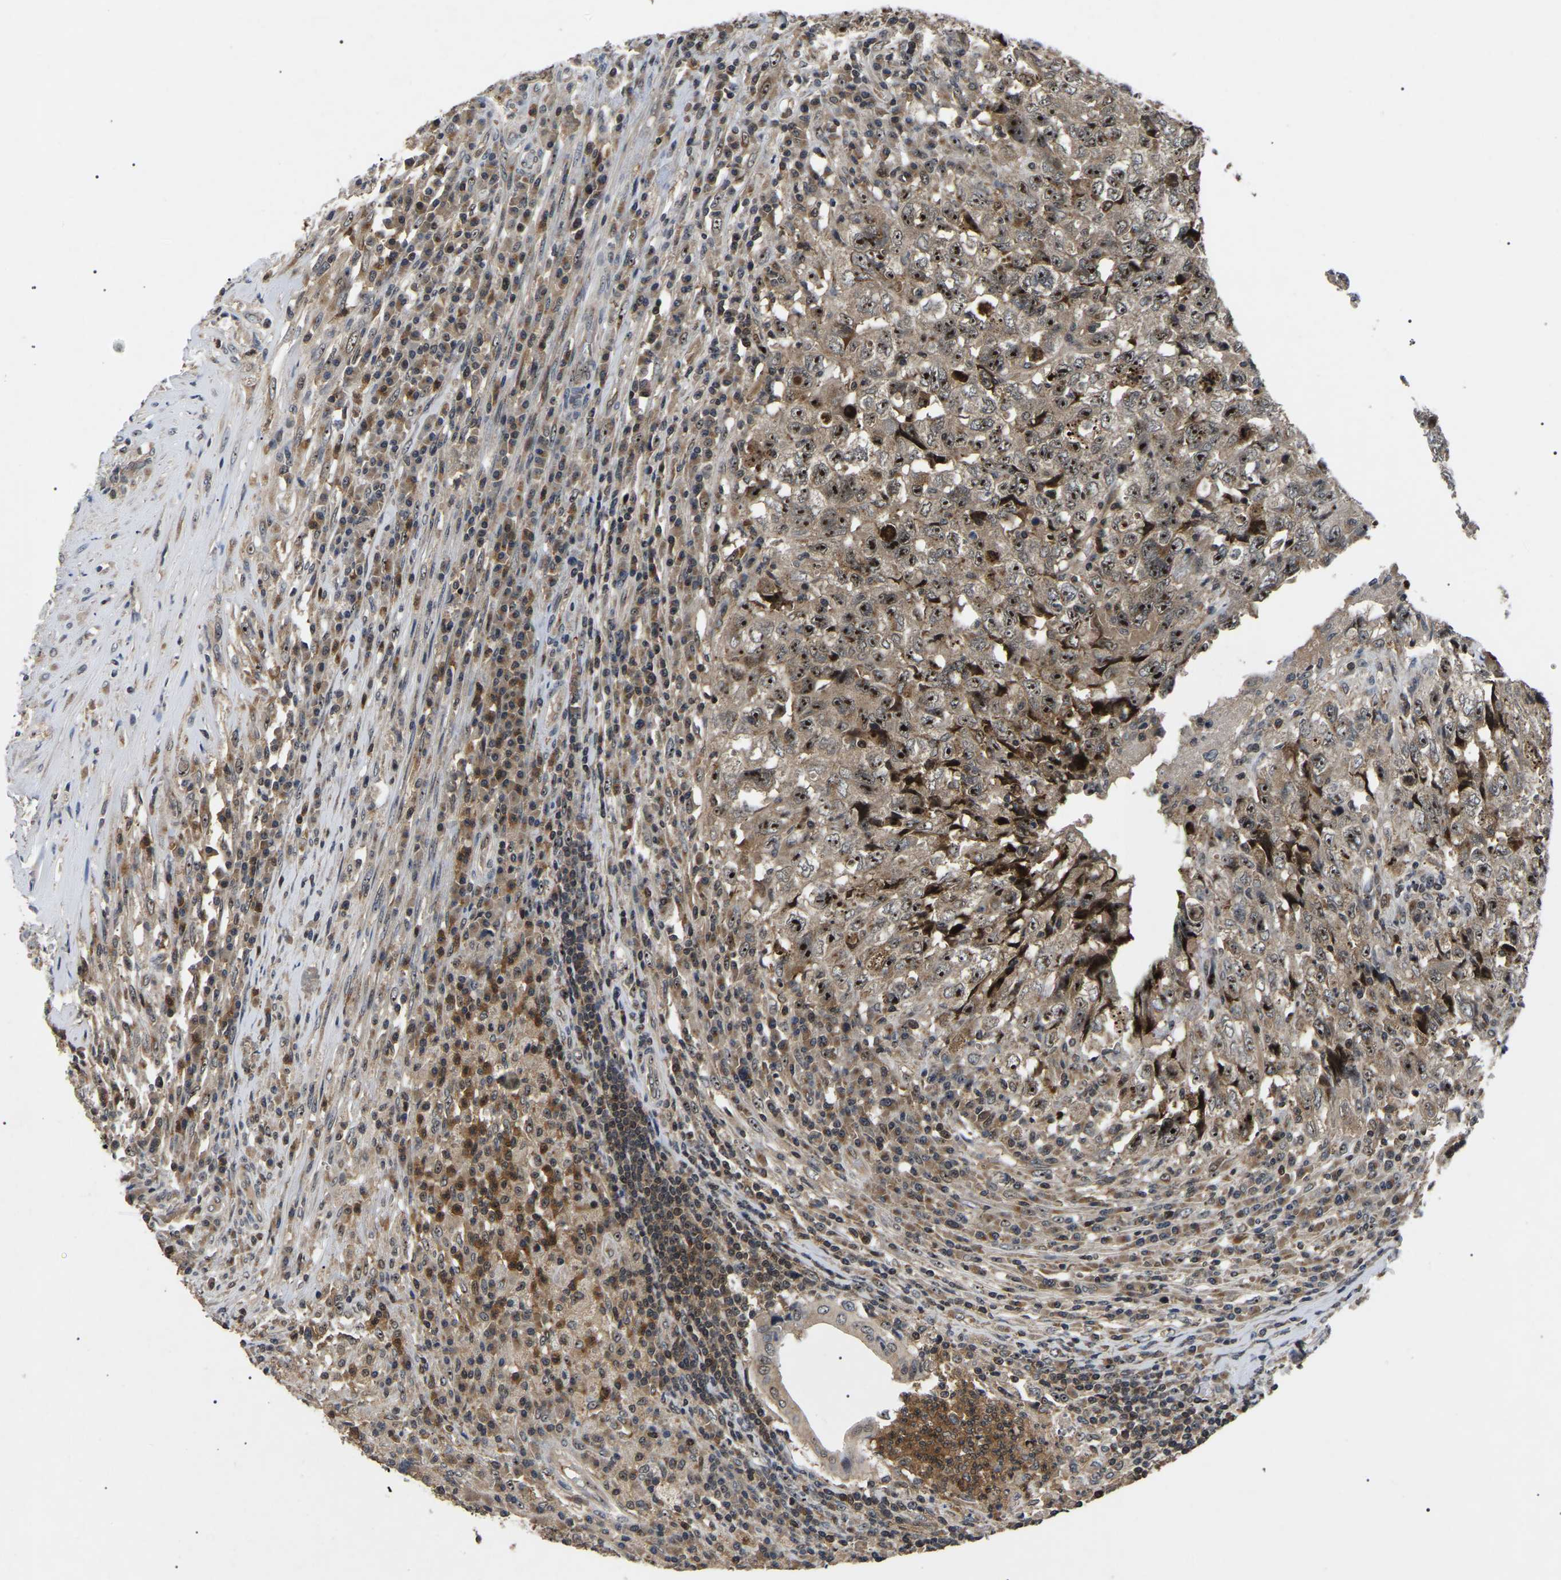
{"staining": {"intensity": "strong", "quantity": ">75%", "location": "nuclear"}, "tissue": "testis cancer", "cell_type": "Tumor cells", "image_type": "cancer", "snomed": [{"axis": "morphology", "description": "Necrosis, NOS"}, {"axis": "morphology", "description": "Carcinoma, Embryonal, NOS"}, {"axis": "topography", "description": "Testis"}], "caption": "This is a histology image of immunohistochemistry (IHC) staining of testis cancer (embryonal carcinoma), which shows strong staining in the nuclear of tumor cells.", "gene": "RBM28", "patient": {"sex": "male", "age": 19}}